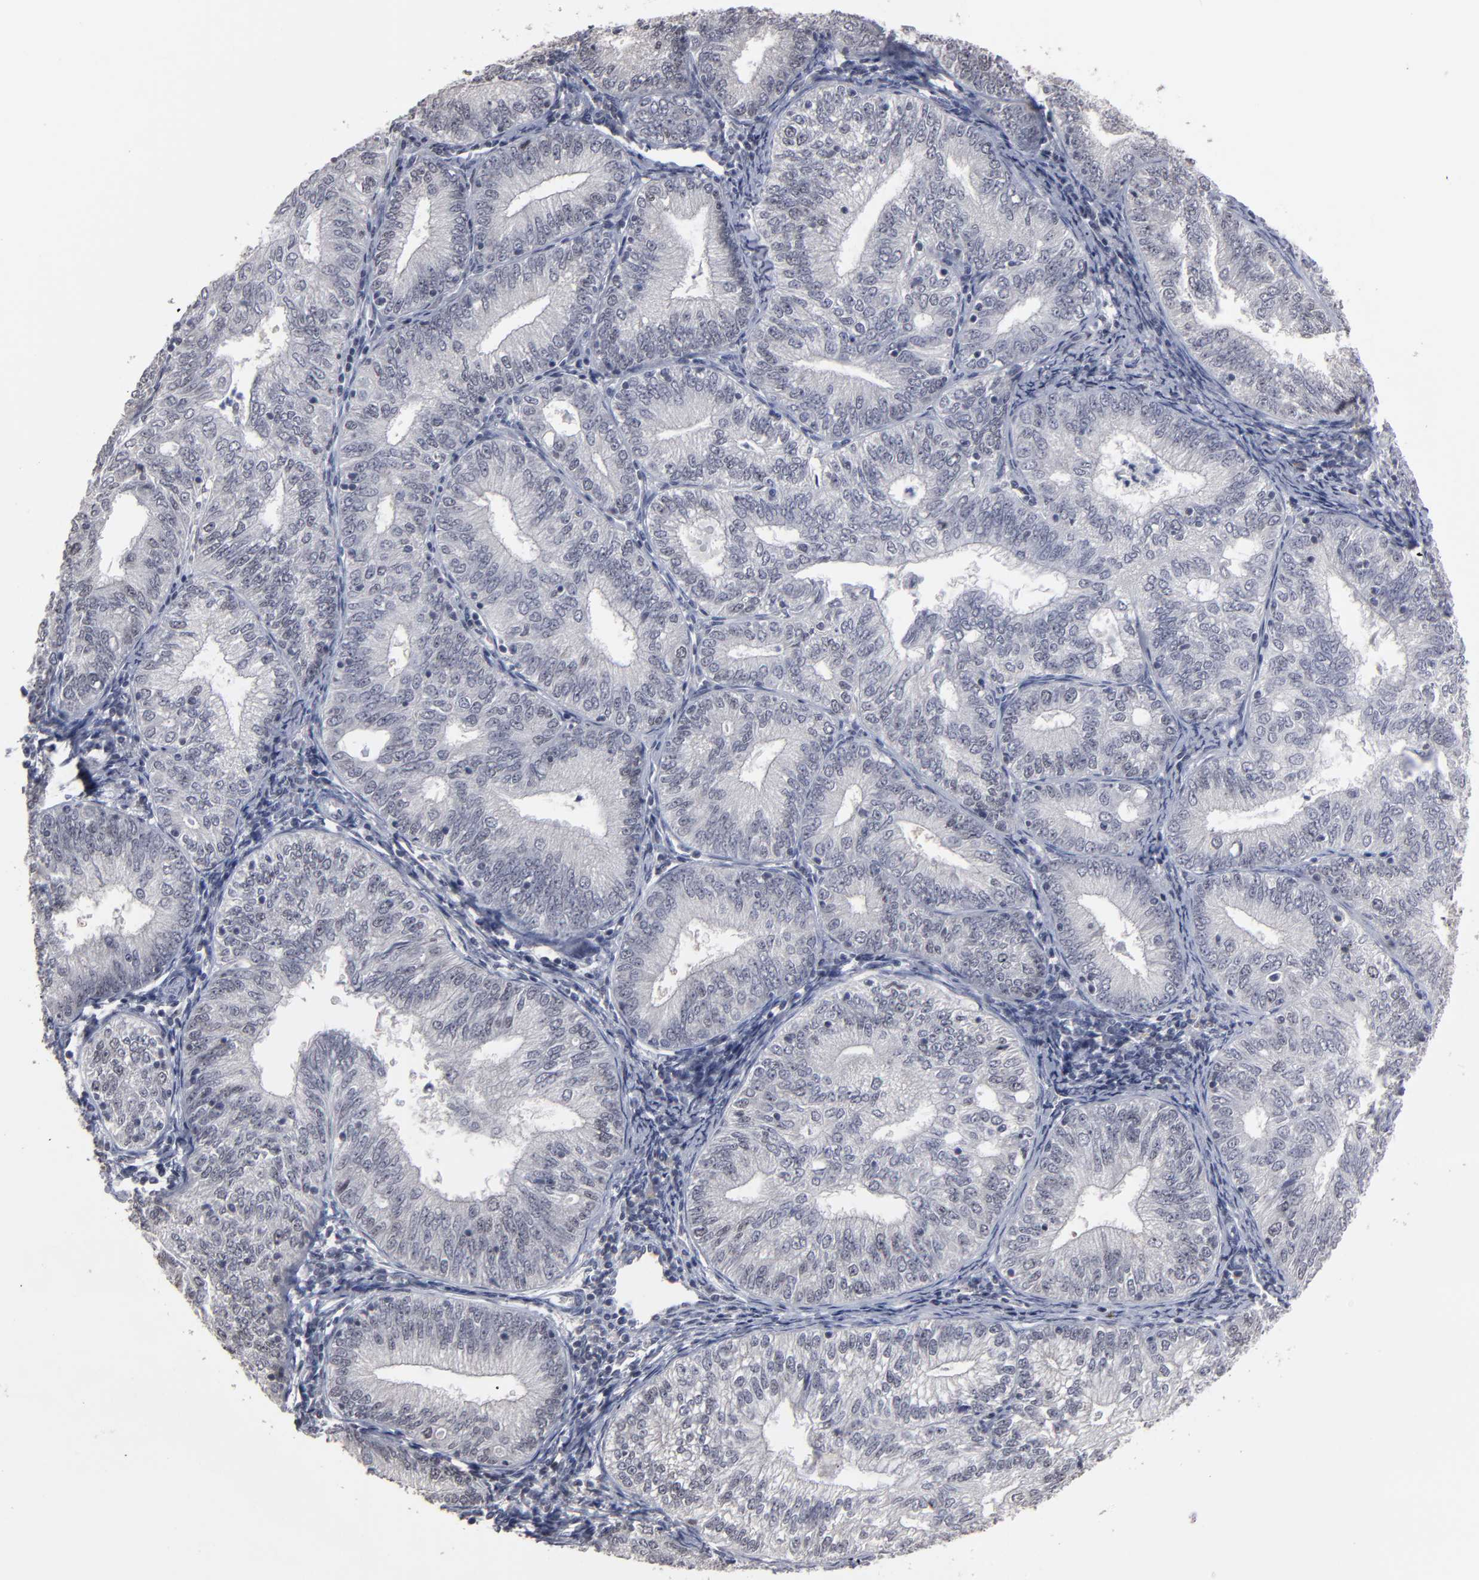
{"staining": {"intensity": "negative", "quantity": "none", "location": "none"}, "tissue": "endometrial cancer", "cell_type": "Tumor cells", "image_type": "cancer", "snomed": [{"axis": "morphology", "description": "Adenocarcinoma, NOS"}, {"axis": "topography", "description": "Endometrium"}], "caption": "Immunohistochemical staining of human endometrial adenocarcinoma displays no significant staining in tumor cells.", "gene": "SSRP1", "patient": {"sex": "female", "age": 69}}